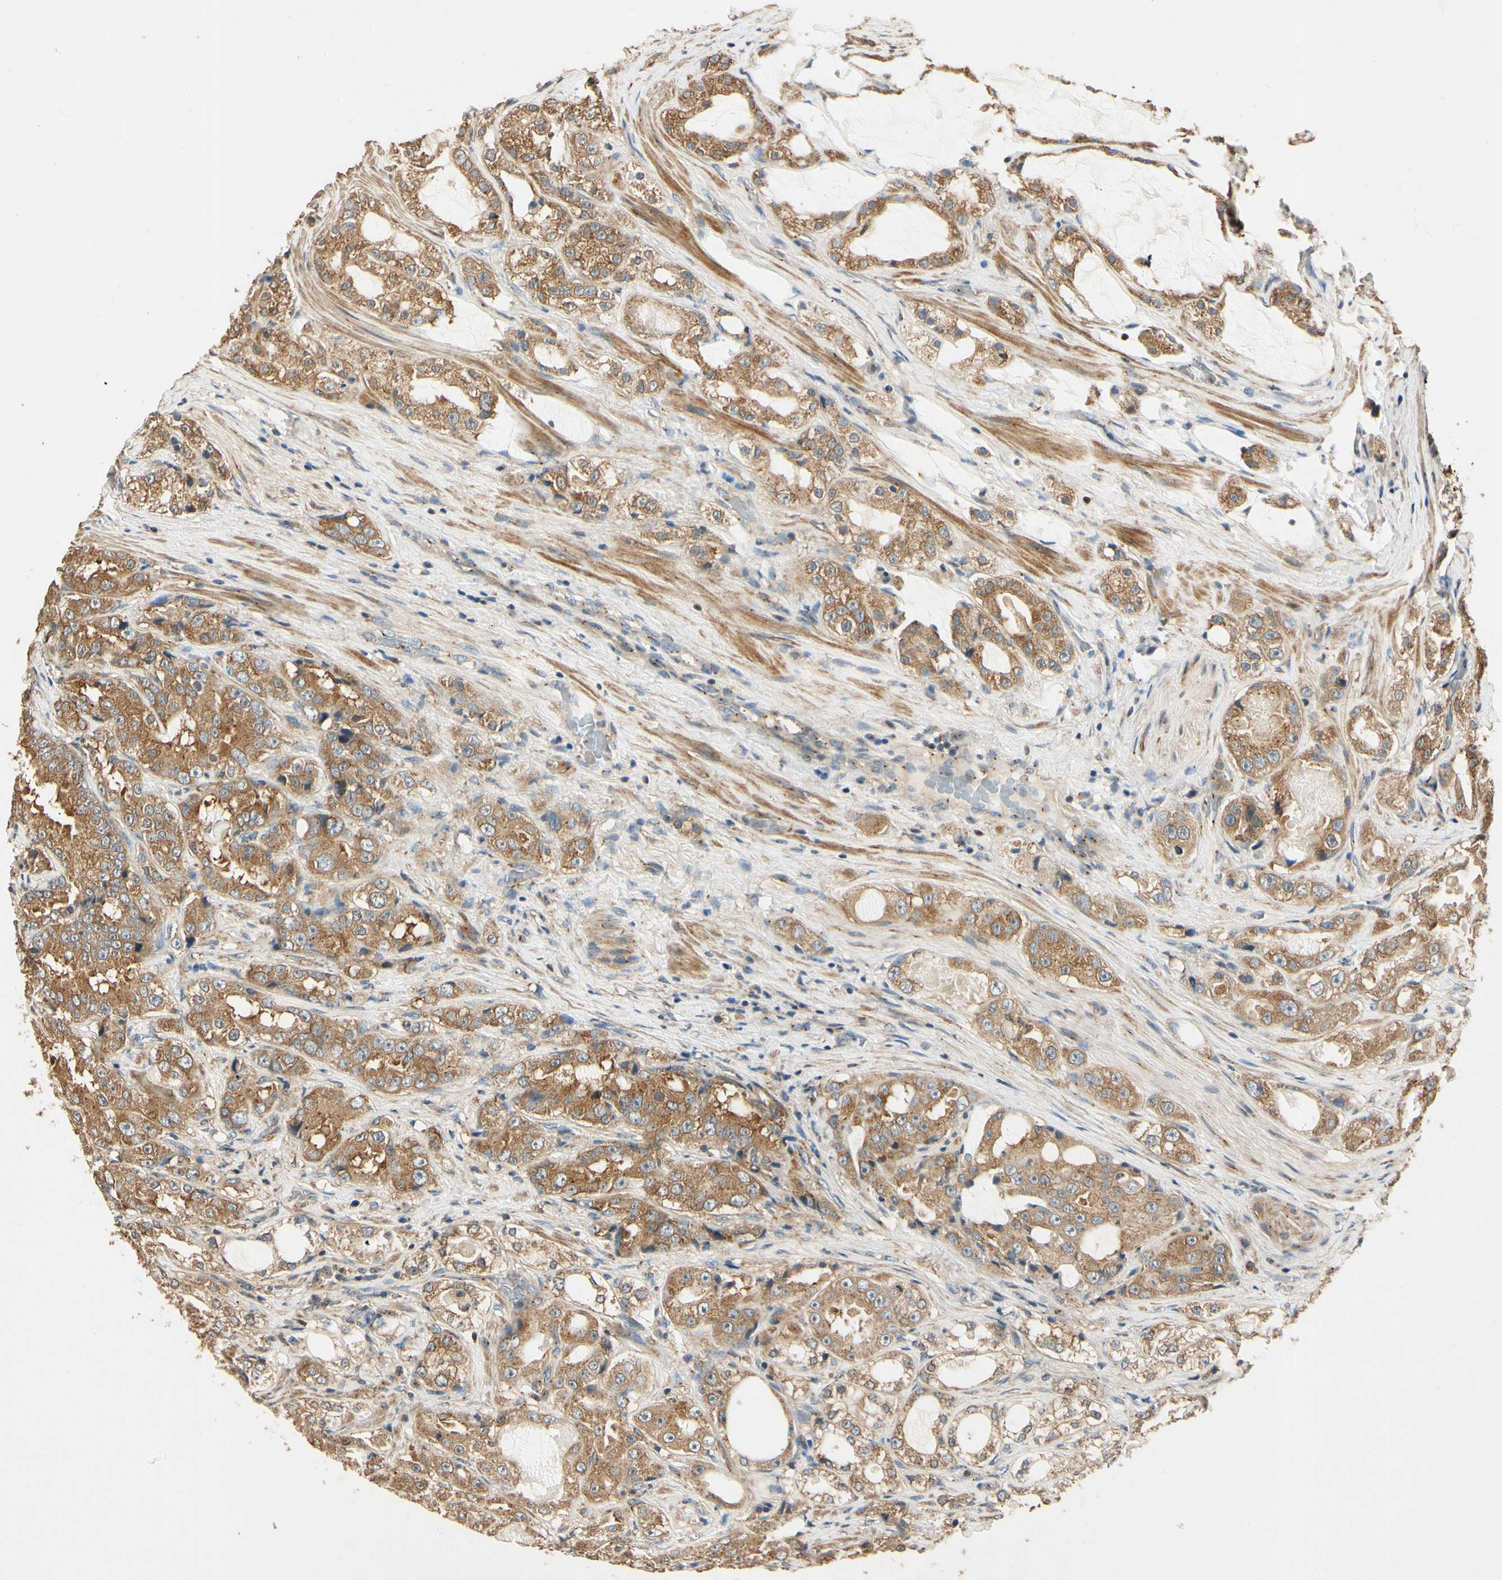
{"staining": {"intensity": "moderate", "quantity": ">75%", "location": "cytoplasmic/membranous"}, "tissue": "prostate cancer", "cell_type": "Tumor cells", "image_type": "cancer", "snomed": [{"axis": "morphology", "description": "Adenocarcinoma, High grade"}, {"axis": "topography", "description": "Prostate"}], "caption": "Human prostate high-grade adenocarcinoma stained with a protein marker reveals moderate staining in tumor cells.", "gene": "AKAP9", "patient": {"sex": "male", "age": 73}}